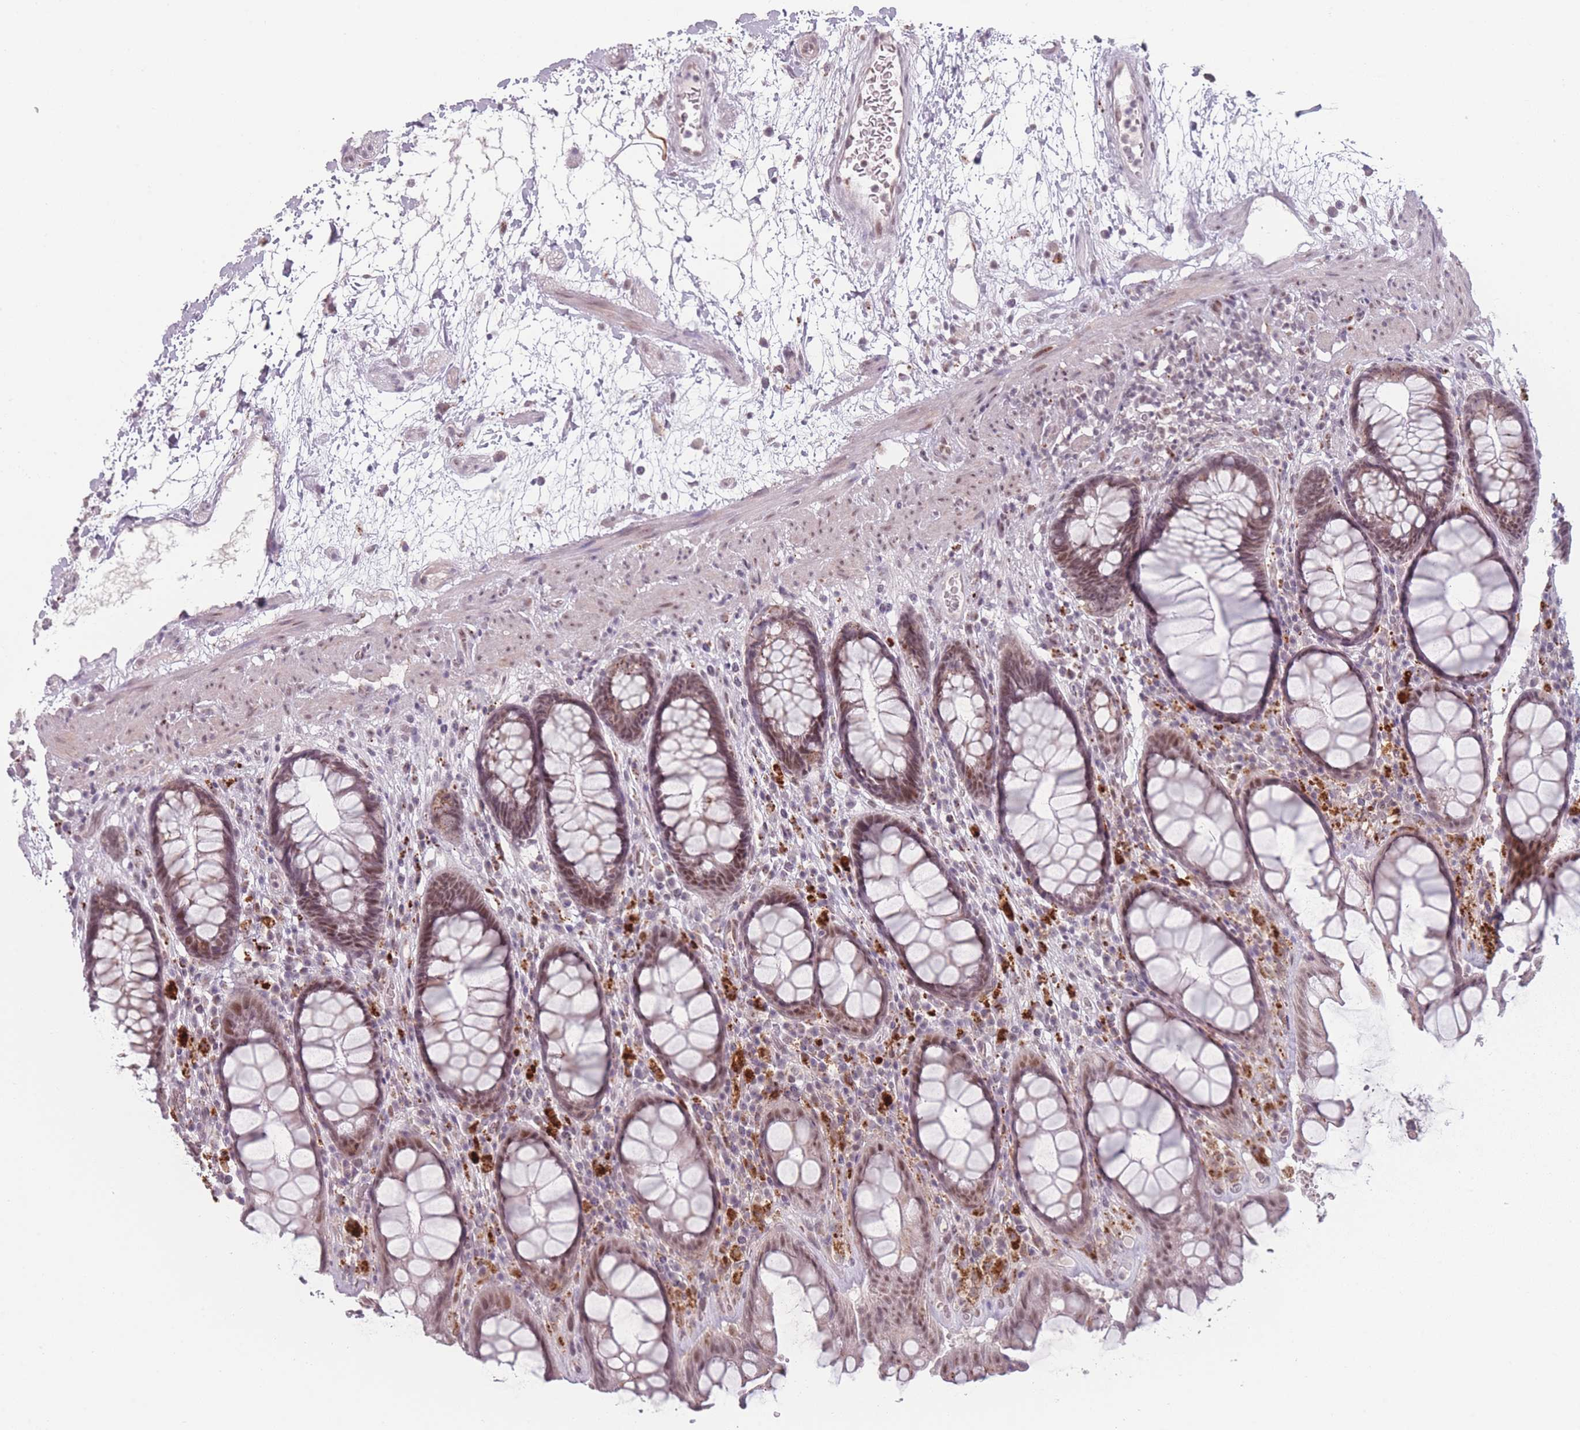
{"staining": {"intensity": "moderate", "quantity": ">75%", "location": "cytoplasmic/membranous,nuclear"}, "tissue": "rectum", "cell_type": "Glandular cells", "image_type": "normal", "snomed": [{"axis": "morphology", "description": "Normal tissue, NOS"}, {"axis": "topography", "description": "Rectum"}], "caption": "Rectum stained for a protein (brown) reveals moderate cytoplasmic/membranous,nuclear positive positivity in approximately >75% of glandular cells.", "gene": "OR10C1", "patient": {"sex": "male", "age": 64}}